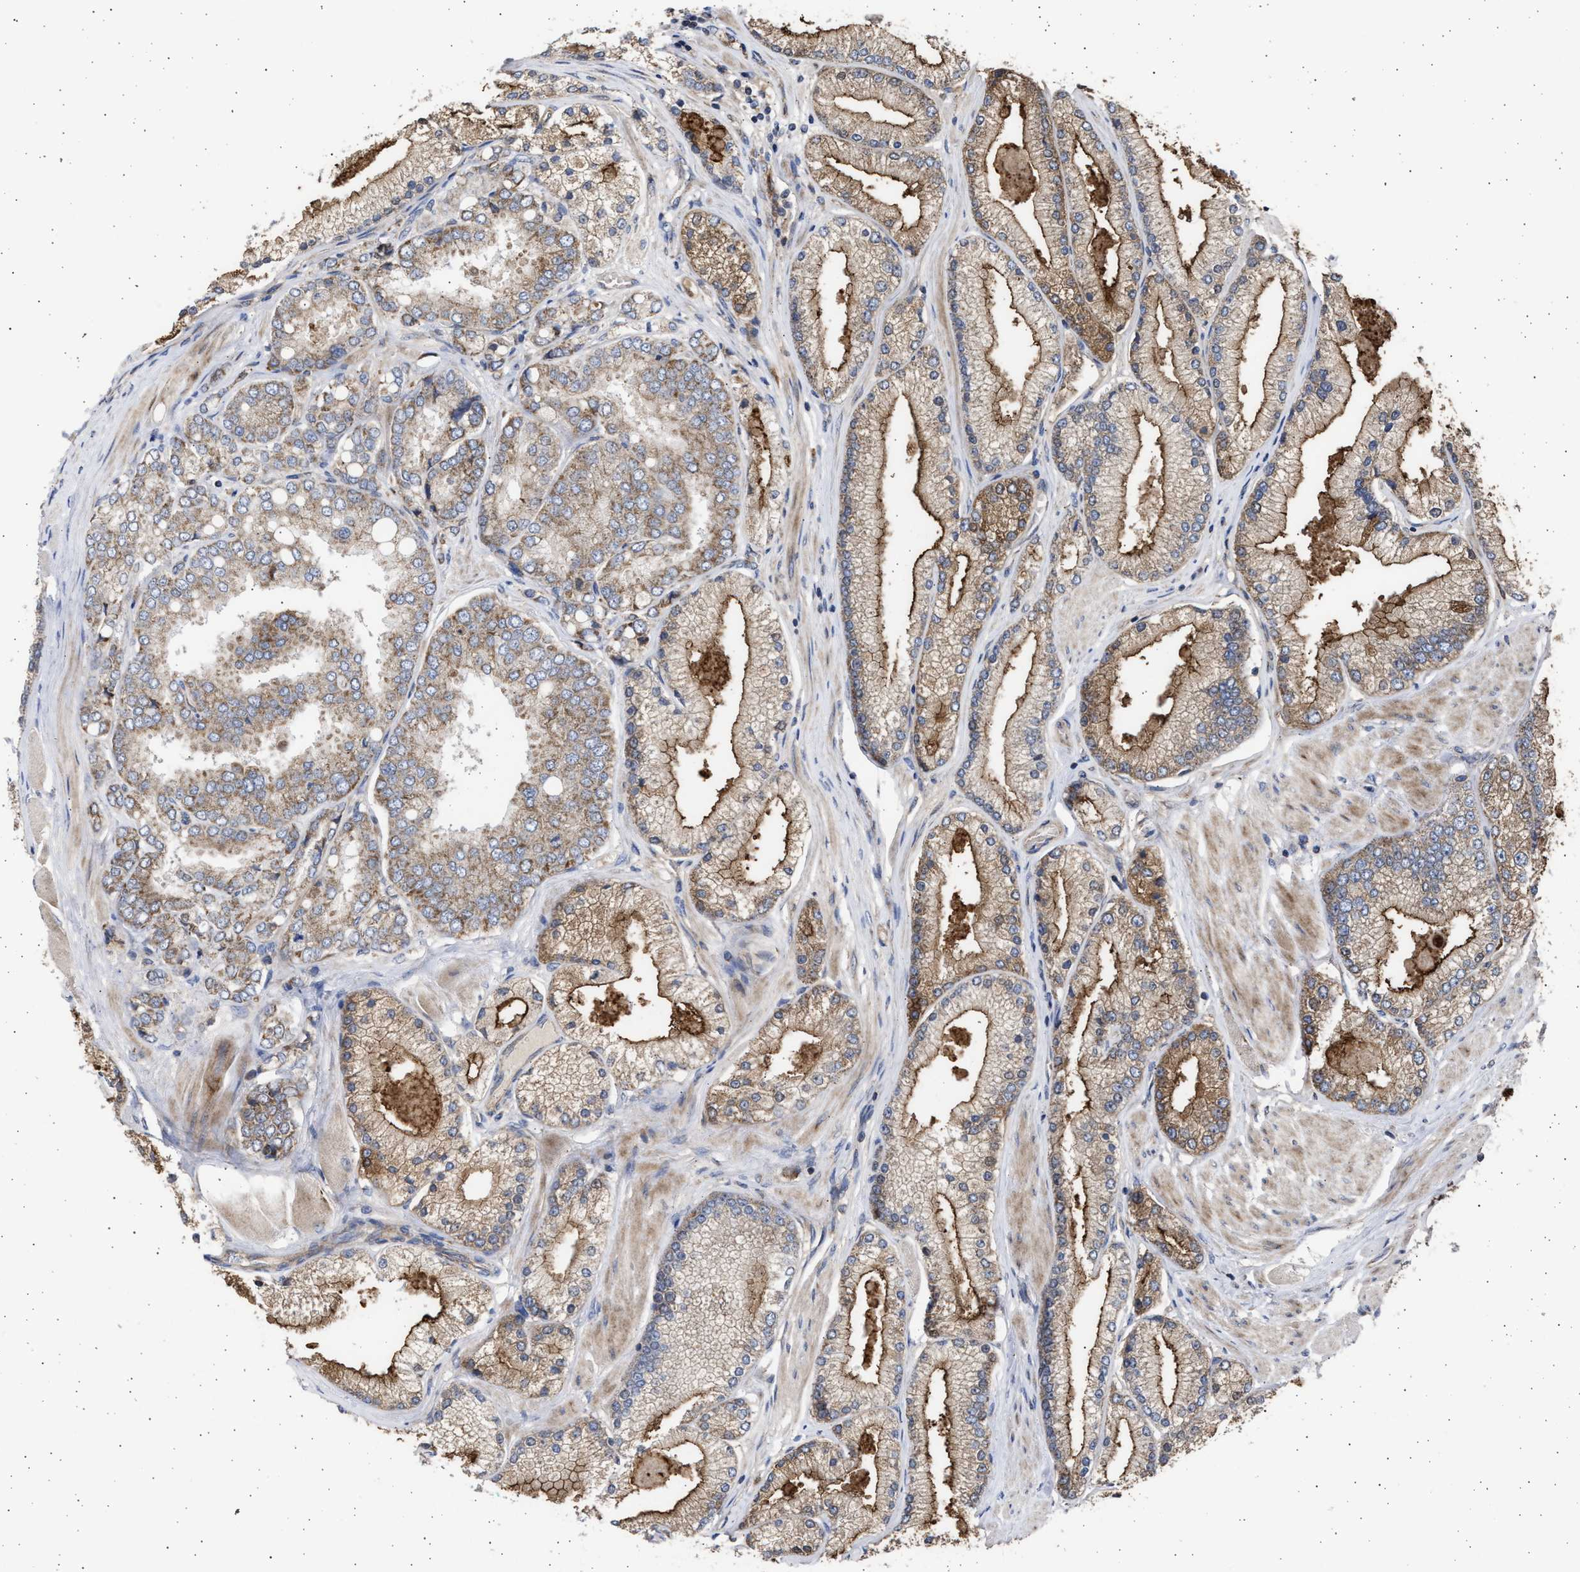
{"staining": {"intensity": "moderate", "quantity": ">75%", "location": "cytoplasmic/membranous"}, "tissue": "prostate cancer", "cell_type": "Tumor cells", "image_type": "cancer", "snomed": [{"axis": "morphology", "description": "Adenocarcinoma, High grade"}, {"axis": "topography", "description": "Prostate"}], "caption": "About >75% of tumor cells in human prostate high-grade adenocarcinoma exhibit moderate cytoplasmic/membranous protein expression as visualized by brown immunohistochemical staining.", "gene": "TTC19", "patient": {"sex": "male", "age": 50}}